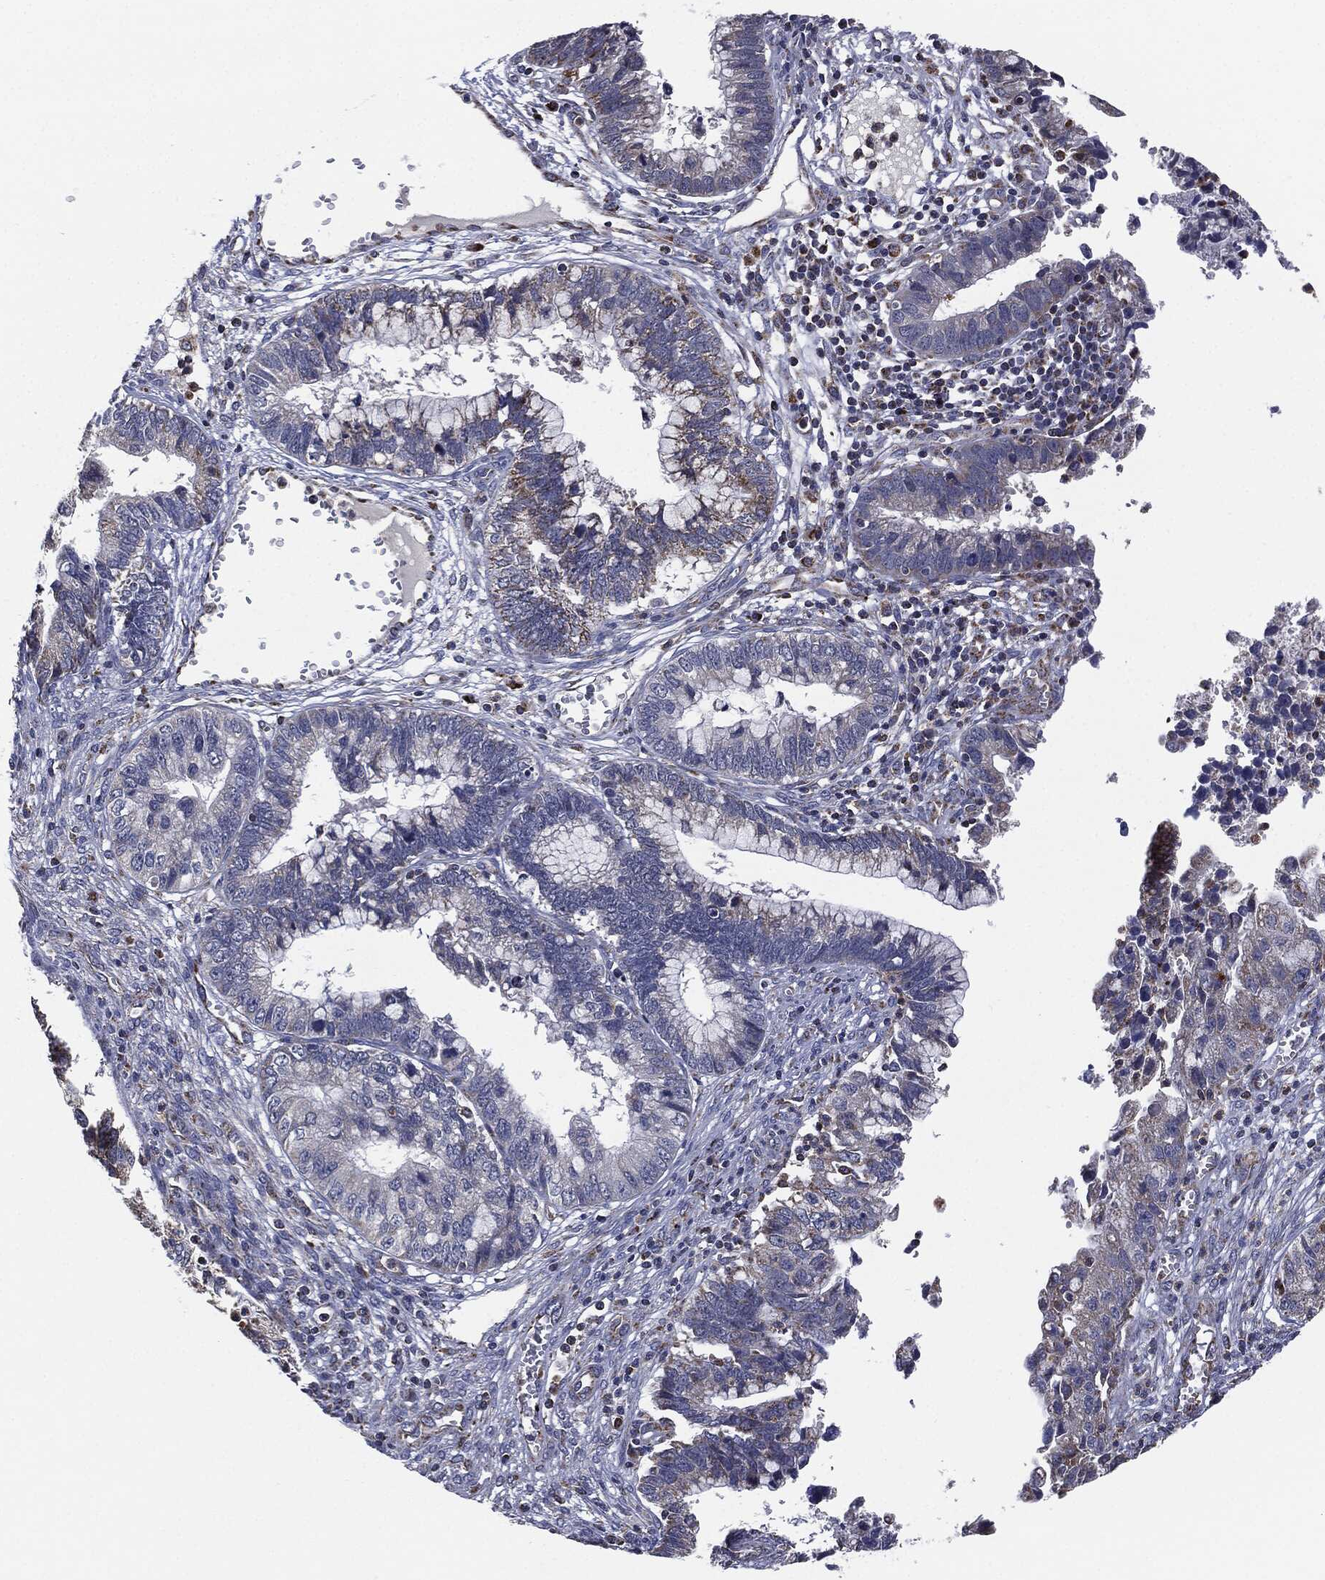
{"staining": {"intensity": "weak", "quantity": "<25%", "location": "cytoplasmic/membranous"}, "tissue": "cervical cancer", "cell_type": "Tumor cells", "image_type": "cancer", "snomed": [{"axis": "morphology", "description": "Adenocarcinoma, NOS"}, {"axis": "topography", "description": "Cervix"}], "caption": "Photomicrograph shows no significant protein positivity in tumor cells of cervical cancer.", "gene": "NDUFV2", "patient": {"sex": "female", "age": 44}}